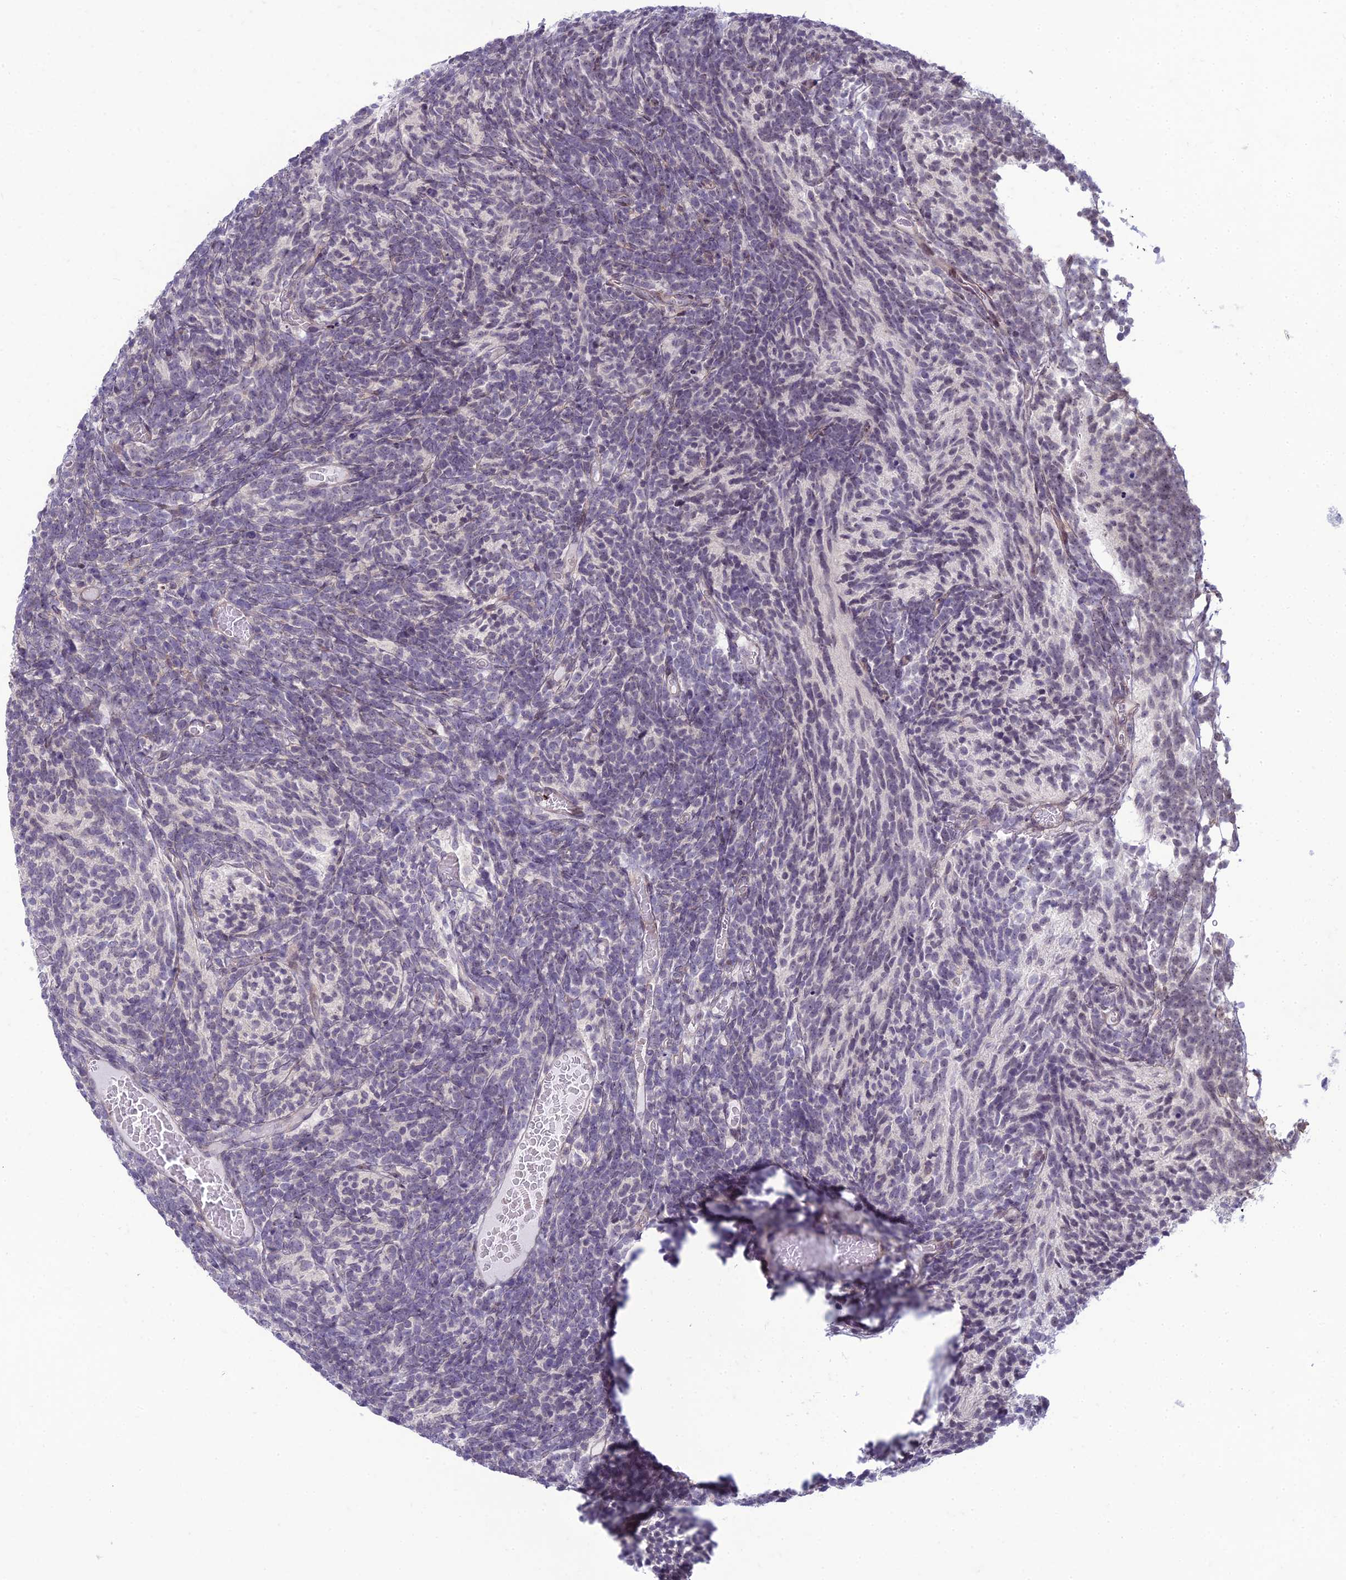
{"staining": {"intensity": "negative", "quantity": "none", "location": "none"}, "tissue": "glioma", "cell_type": "Tumor cells", "image_type": "cancer", "snomed": [{"axis": "morphology", "description": "Glioma, malignant, Low grade"}, {"axis": "topography", "description": "Brain"}], "caption": "There is no significant expression in tumor cells of malignant glioma (low-grade).", "gene": "DTX2", "patient": {"sex": "female", "age": 1}}